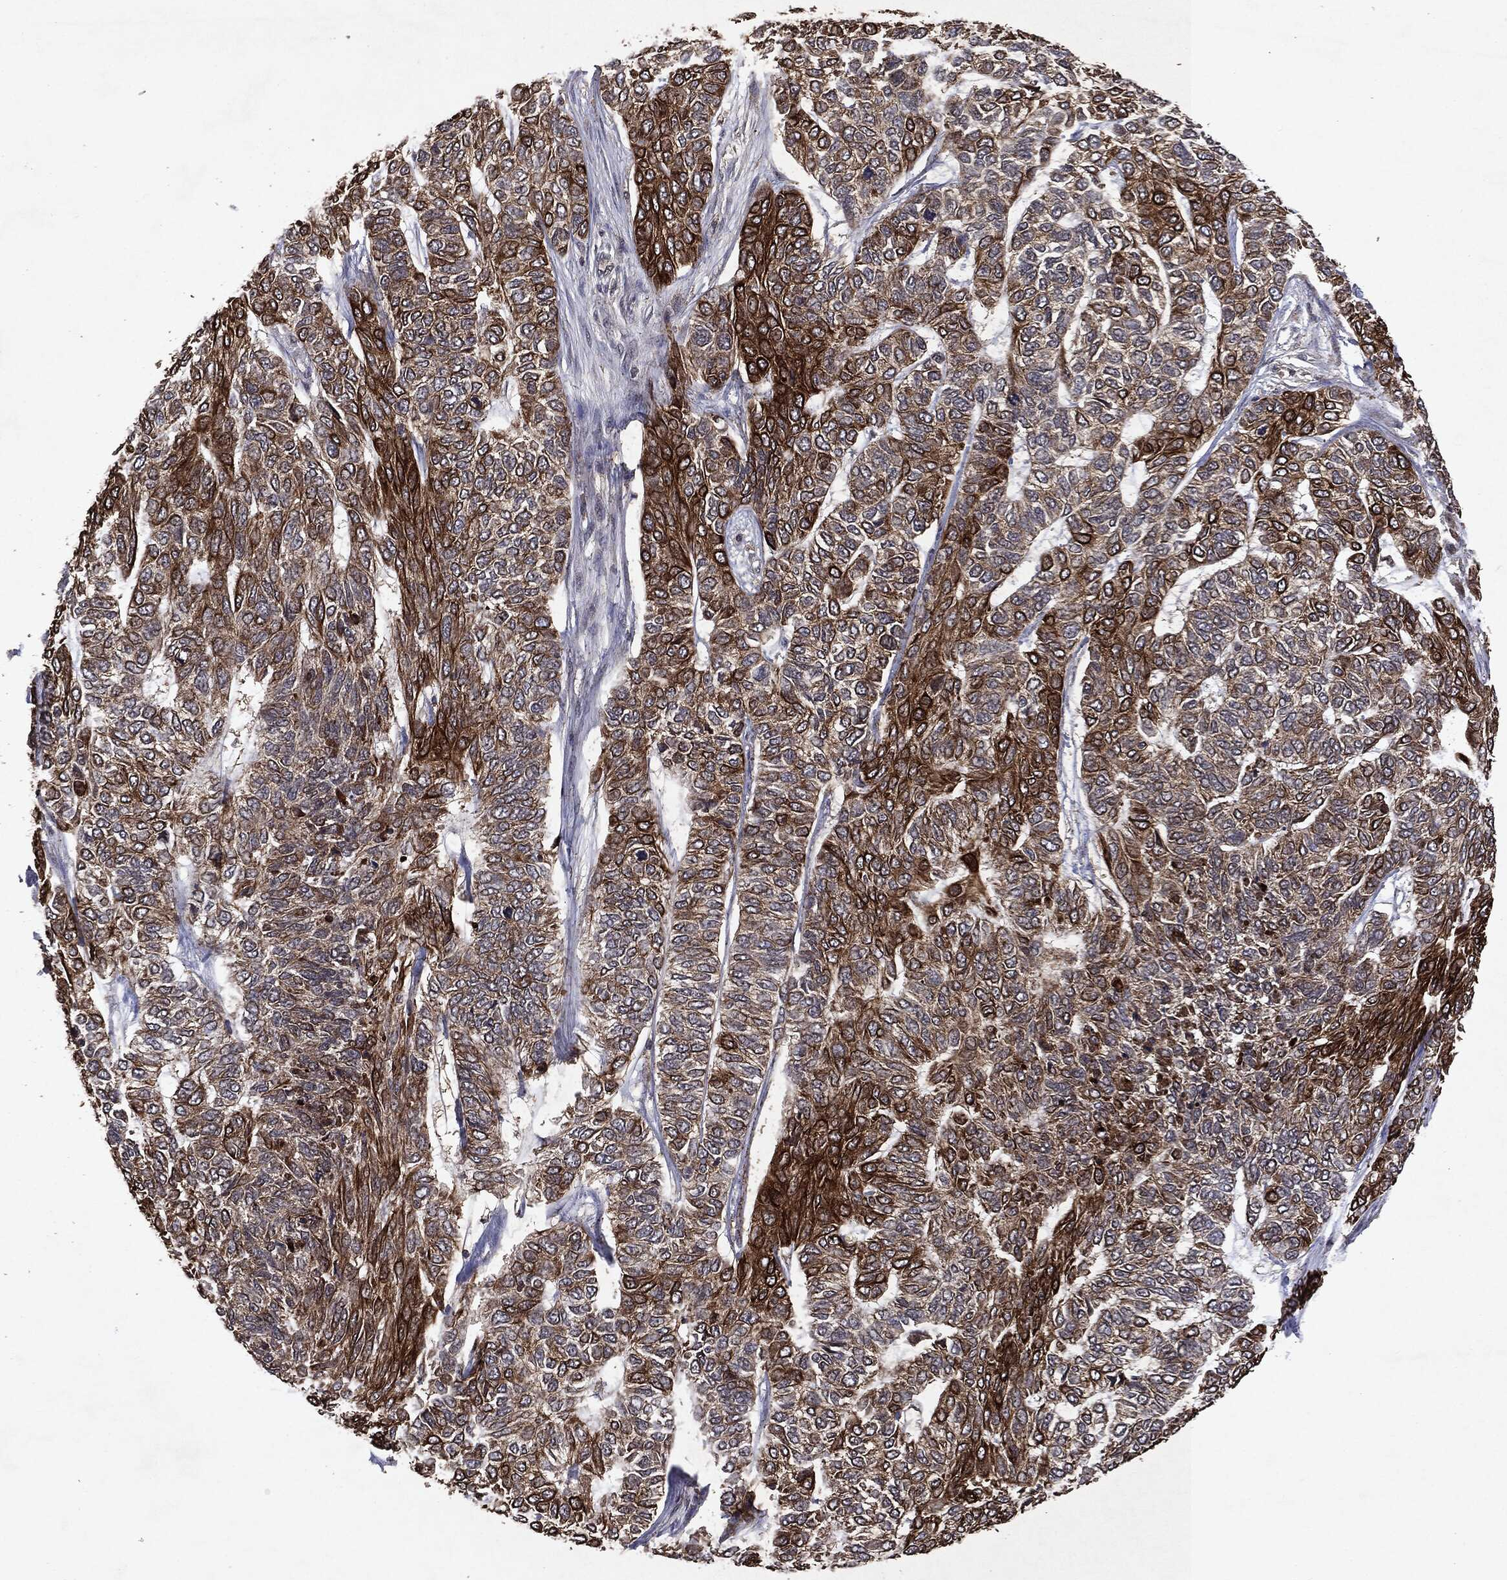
{"staining": {"intensity": "strong", "quantity": "25%-75%", "location": "cytoplasmic/membranous"}, "tissue": "skin cancer", "cell_type": "Tumor cells", "image_type": "cancer", "snomed": [{"axis": "morphology", "description": "Basal cell carcinoma"}, {"axis": "topography", "description": "Skin"}], "caption": "IHC staining of skin cancer, which shows high levels of strong cytoplasmic/membranous positivity in approximately 25%-75% of tumor cells indicating strong cytoplasmic/membranous protein expression. The staining was performed using DAB (3,3'-diaminobenzidine) (brown) for protein detection and nuclei were counterstained in hematoxylin (blue).", "gene": "MTOR", "patient": {"sex": "female", "age": 65}}